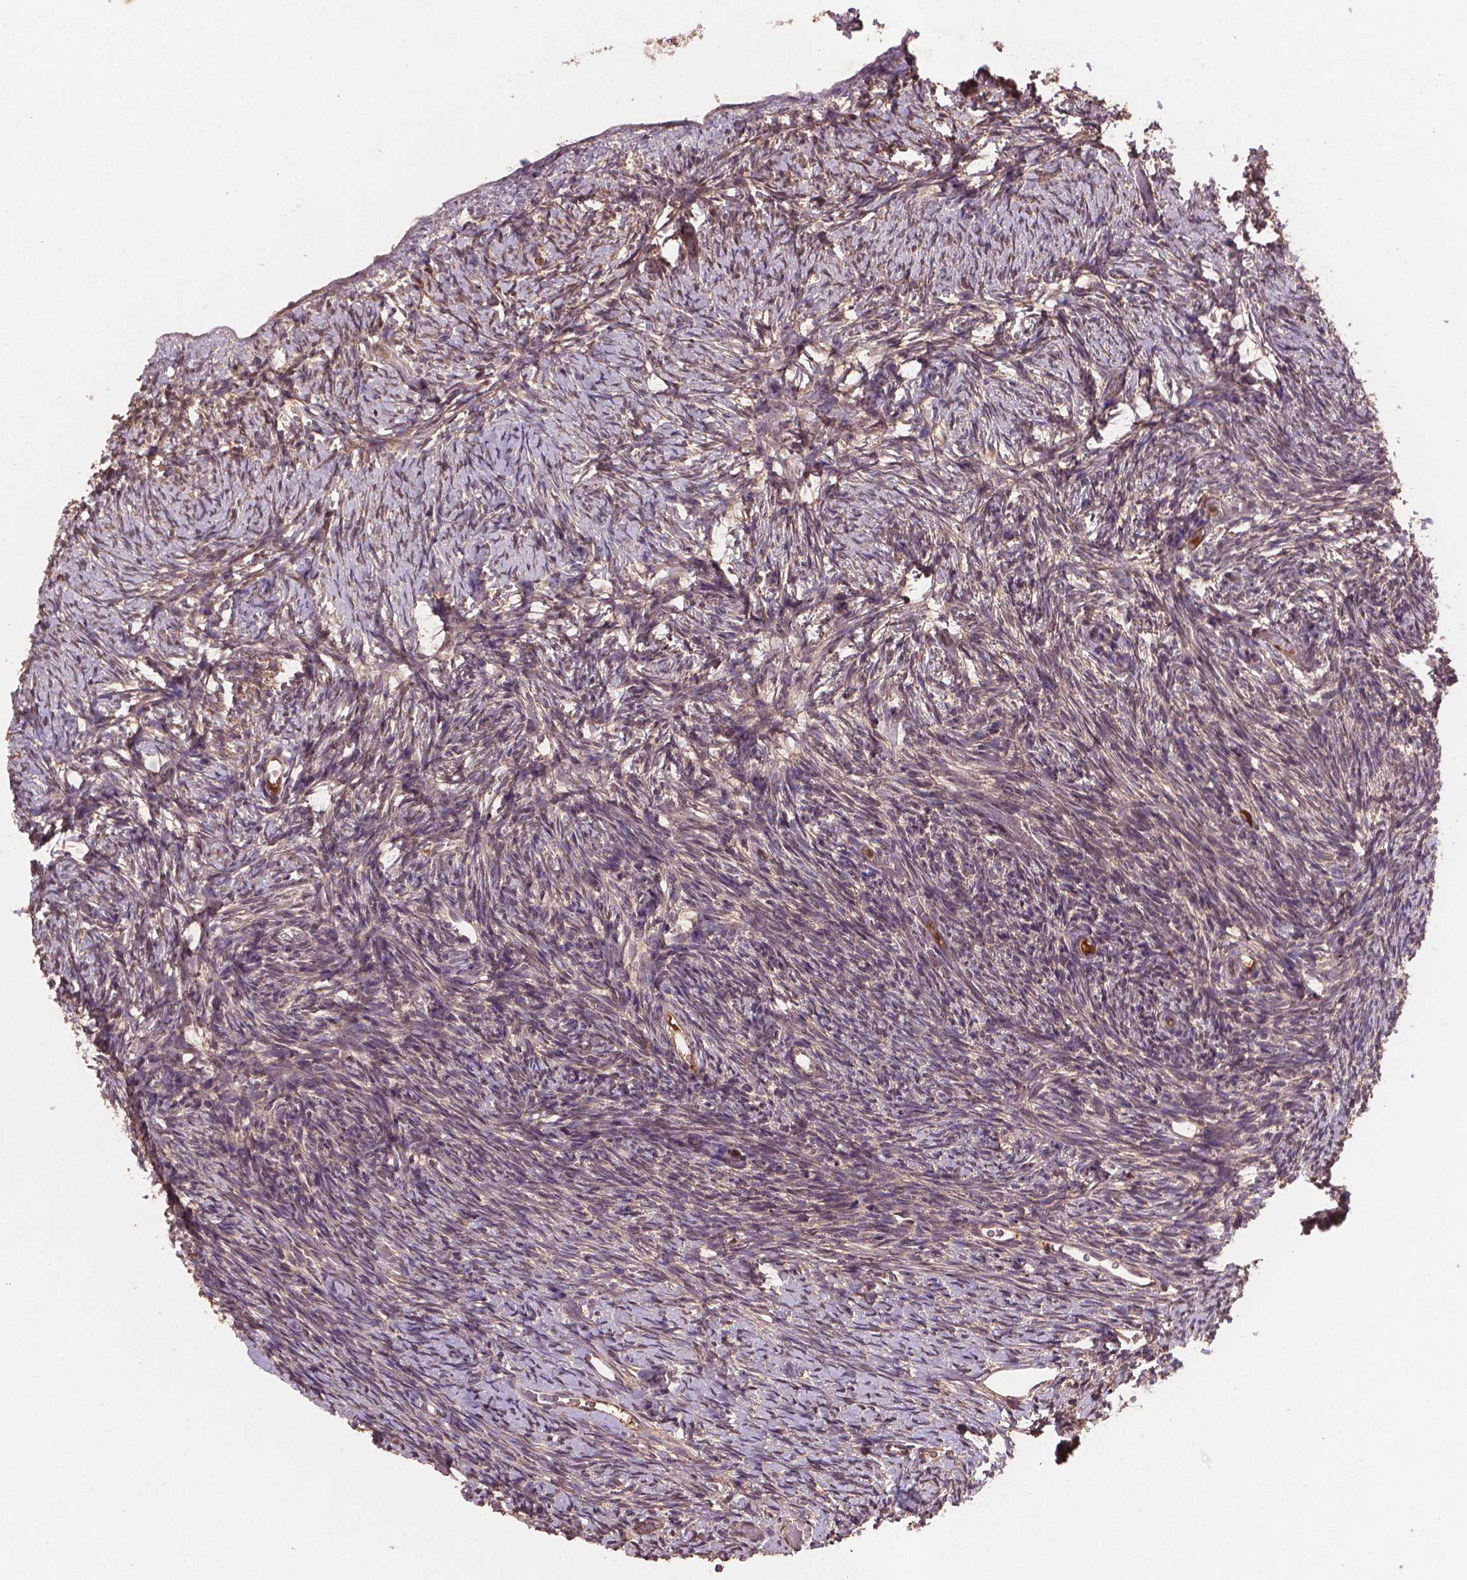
{"staining": {"intensity": "weak", "quantity": "25%-75%", "location": "cytoplasmic/membranous"}, "tissue": "ovary", "cell_type": "Ovarian stroma cells", "image_type": "normal", "snomed": [{"axis": "morphology", "description": "Normal tissue, NOS"}, {"axis": "topography", "description": "Ovary"}], "caption": "Immunohistochemistry image of unremarkable ovary stained for a protein (brown), which displays low levels of weak cytoplasmic/membranous expression in approximately 25%-75% of ovarian stroma cells.", "gene": "NIPAL2", "patient": {"sex": "female", "age": 39}}